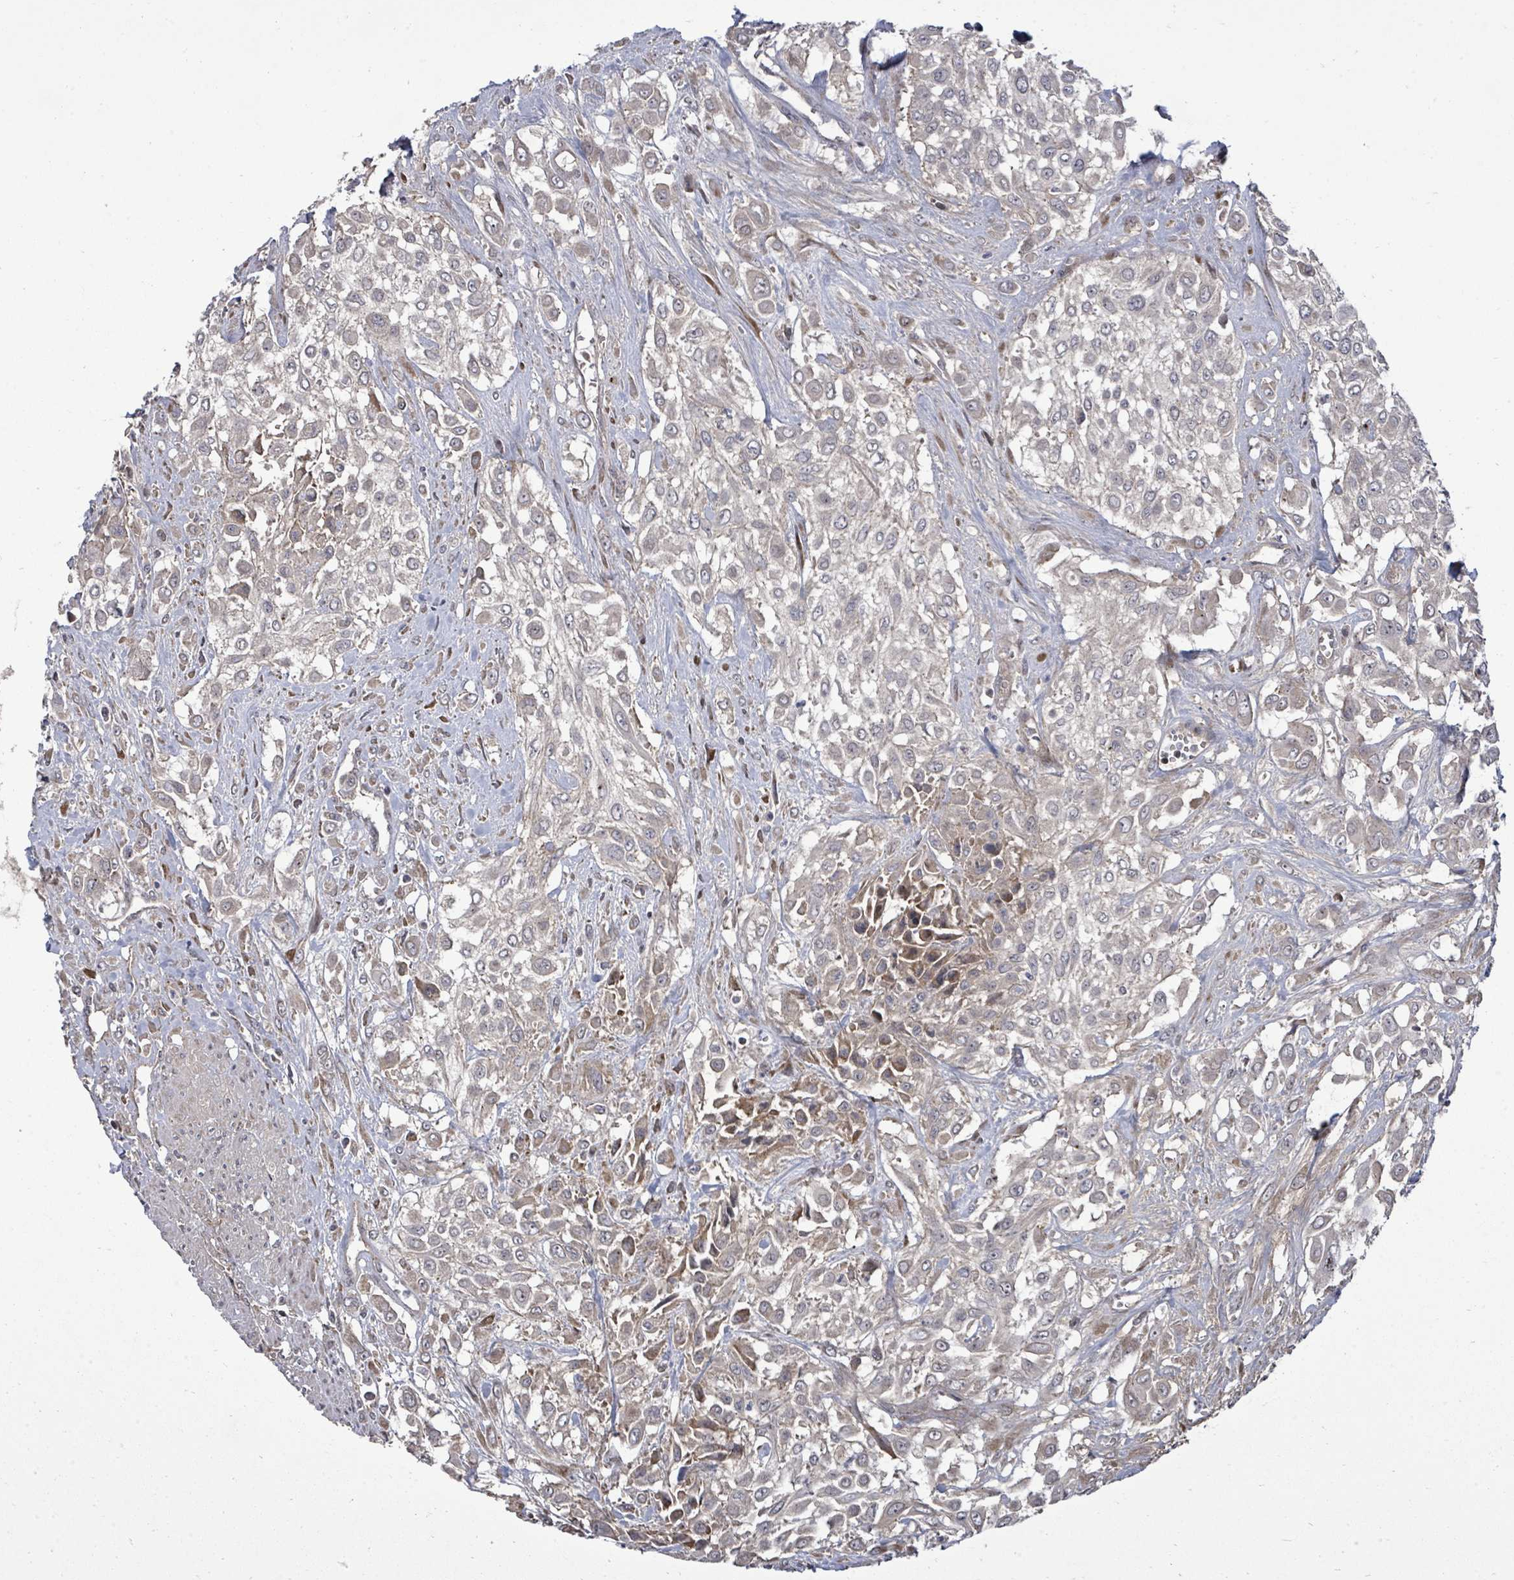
{"staining": {"intensity": "weak", "quantity": "<25%", "location": "cytoplasmic/membranous"}, "tissue": "urothelial cancer", "cell_type": "Tumor cells", "image_type": "cancer", "snomed": [{"axis": "morphology", "description": "Urothelial carcinoma, High grade"}, {"axis": "topography", "description": "Urinary bladder"}], "caption": "Urothelial cancer was stained to show a protein in brown. There is no significant staining in tumor cells.", "gene": "KRTAP27-1", "patient": {"sex": "male", "age": 57}}